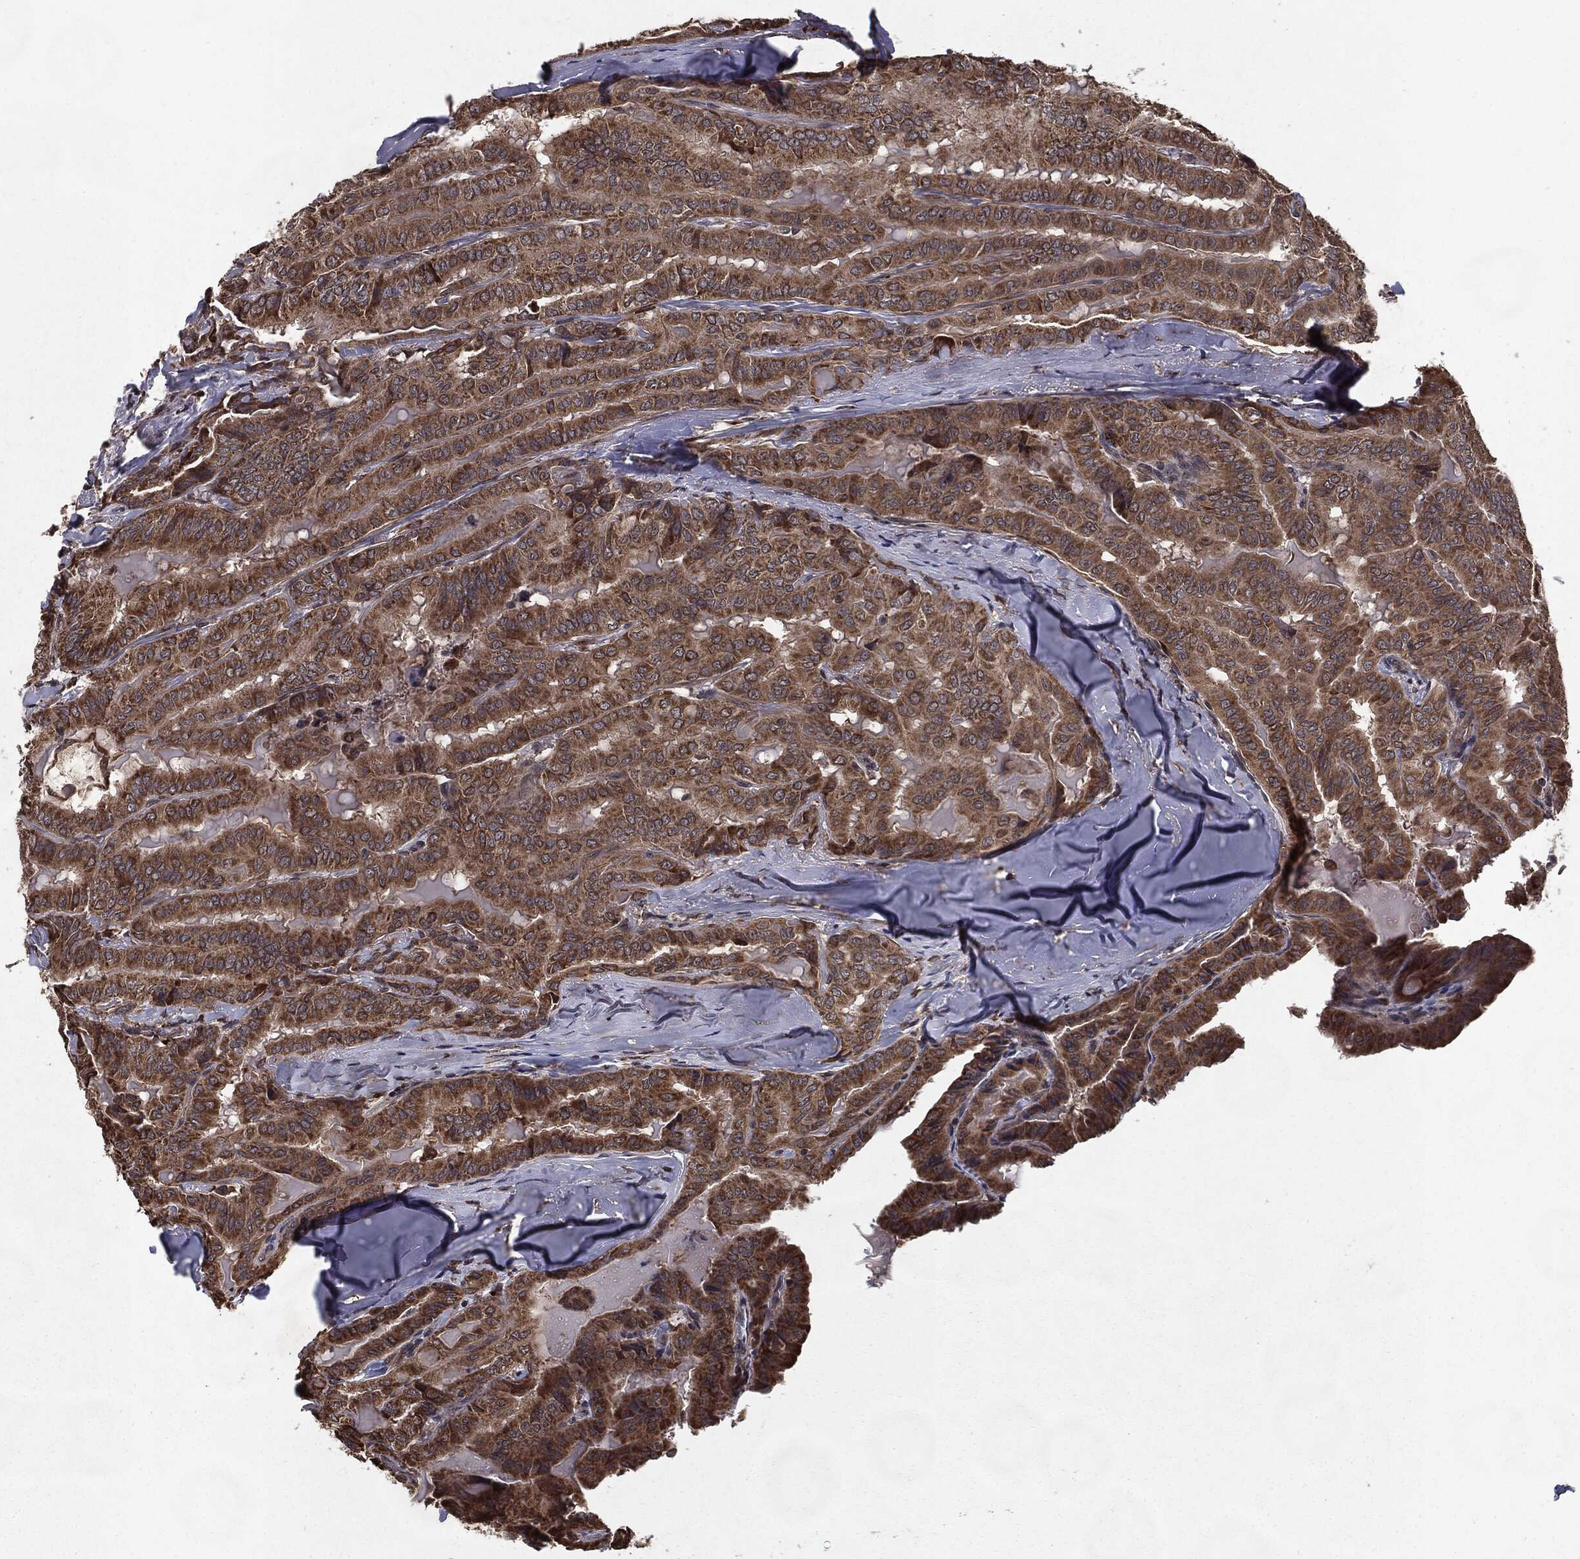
{"staining": {"intensity": "strong", "quantity": ">75%", "location": "cytoplasmic/membranous"}, "tissue": "thyroid cancer", "cell_type": "Tumor cells", "image_type": "cancer", "snomed": [{"axis": "morphology", "description": "Papillary adenocarcinoma, NOS"}, {"axis": "topography", "description": "Thyroid gland"}], "caption": "Strong cytoplasmic/membranous positivity for a protein is appreciated in about >75% of tumor cells of thyroid cancer using IHC.", "gene": "HDAC5", "patient": {"sex": "female", "age": 68}}